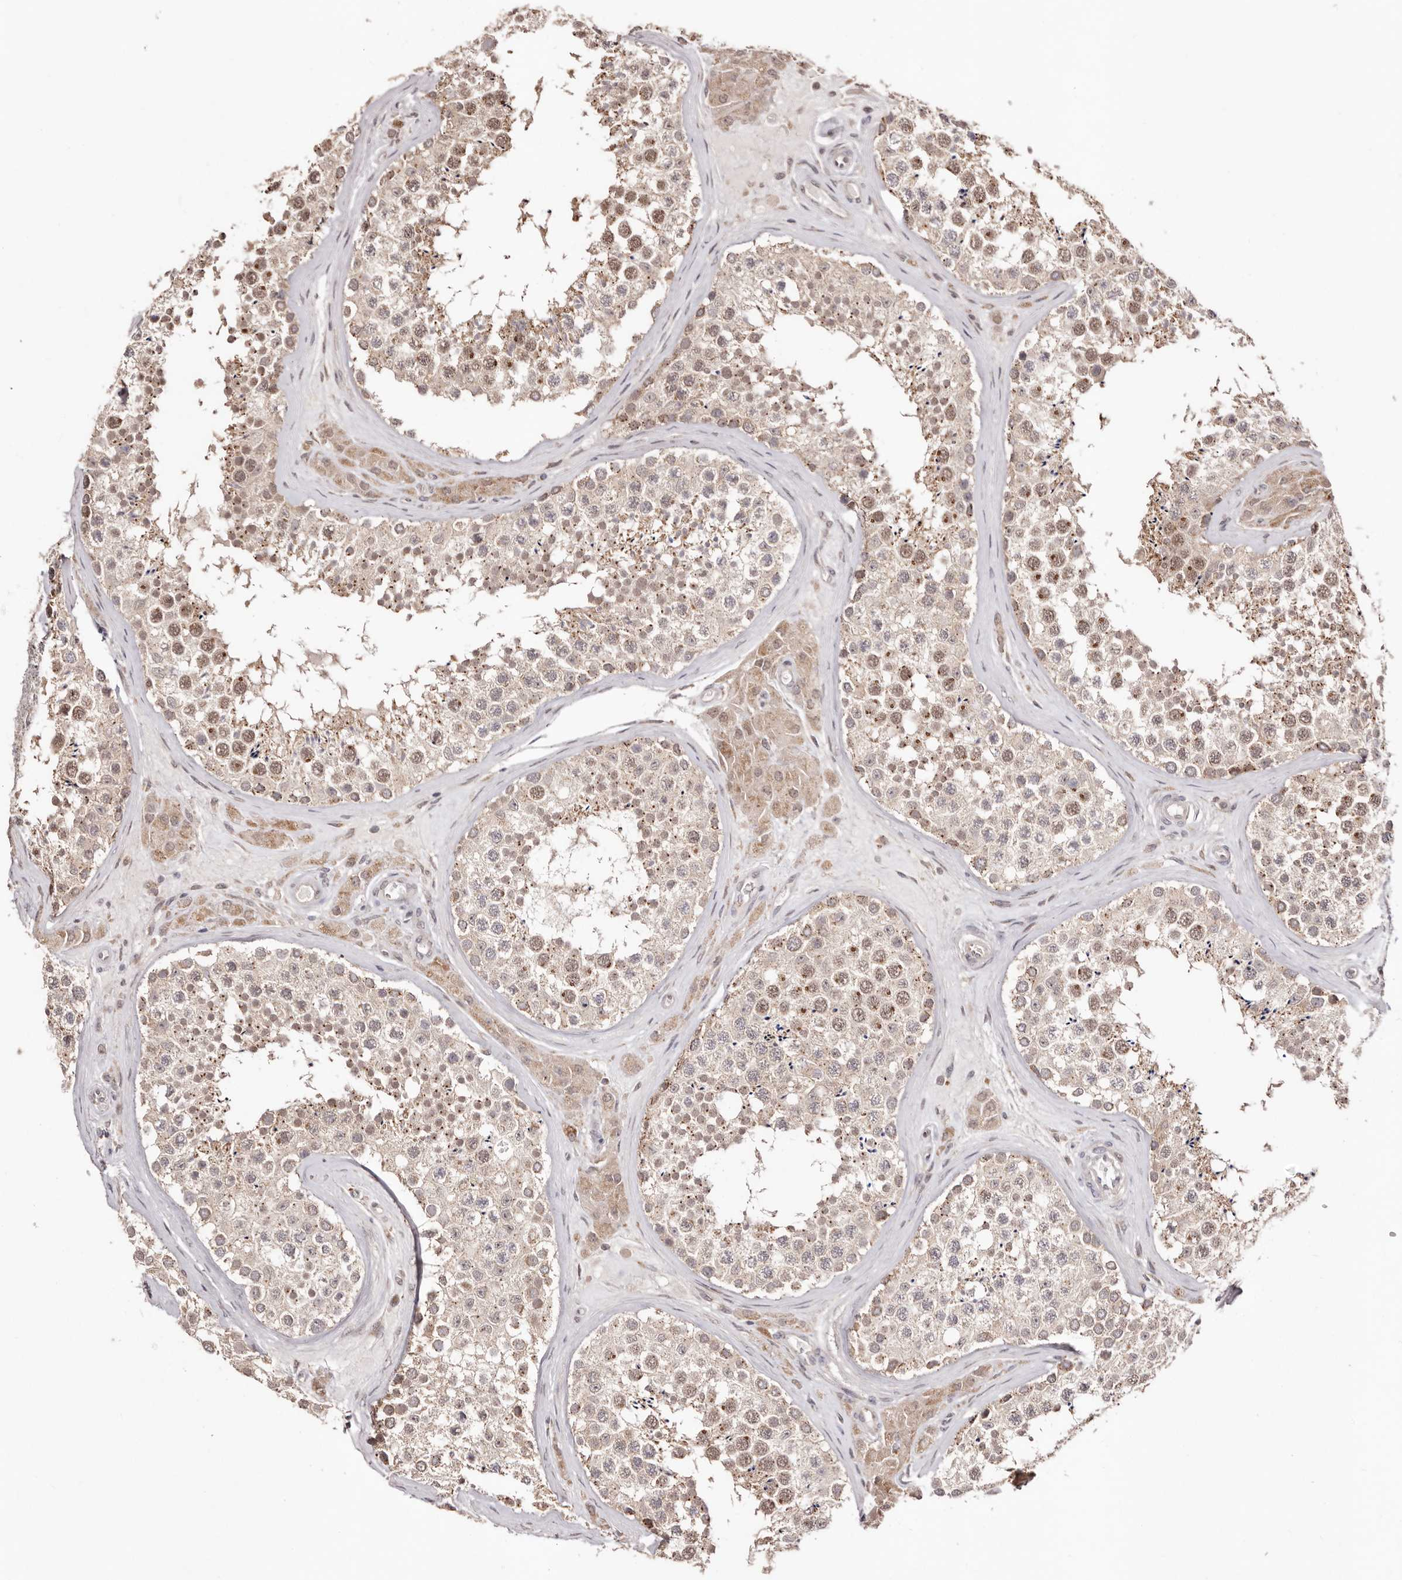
{"staining": {"intensity": "moderate", "quantity": ">75%", "location": "cytoplasmic/membranous,nuclear"}, "tissue": "testis", "cell_type": "Cells in seminiferous ducts", "image_type": "normal", "snomed": [{"axis": "morphology", "description": "Normal tissue, NOS"}, {"axis": "topography", "description": "Testis"}], "caption": "Immunohistochemical staining of normal testis shows moderate cytoplasmic/membranous,nuclear protein positivity in about >75% of cells in seminiferous ducts.", "gene": "EGR3", "patient": {"sex": "male", "age": 46}}